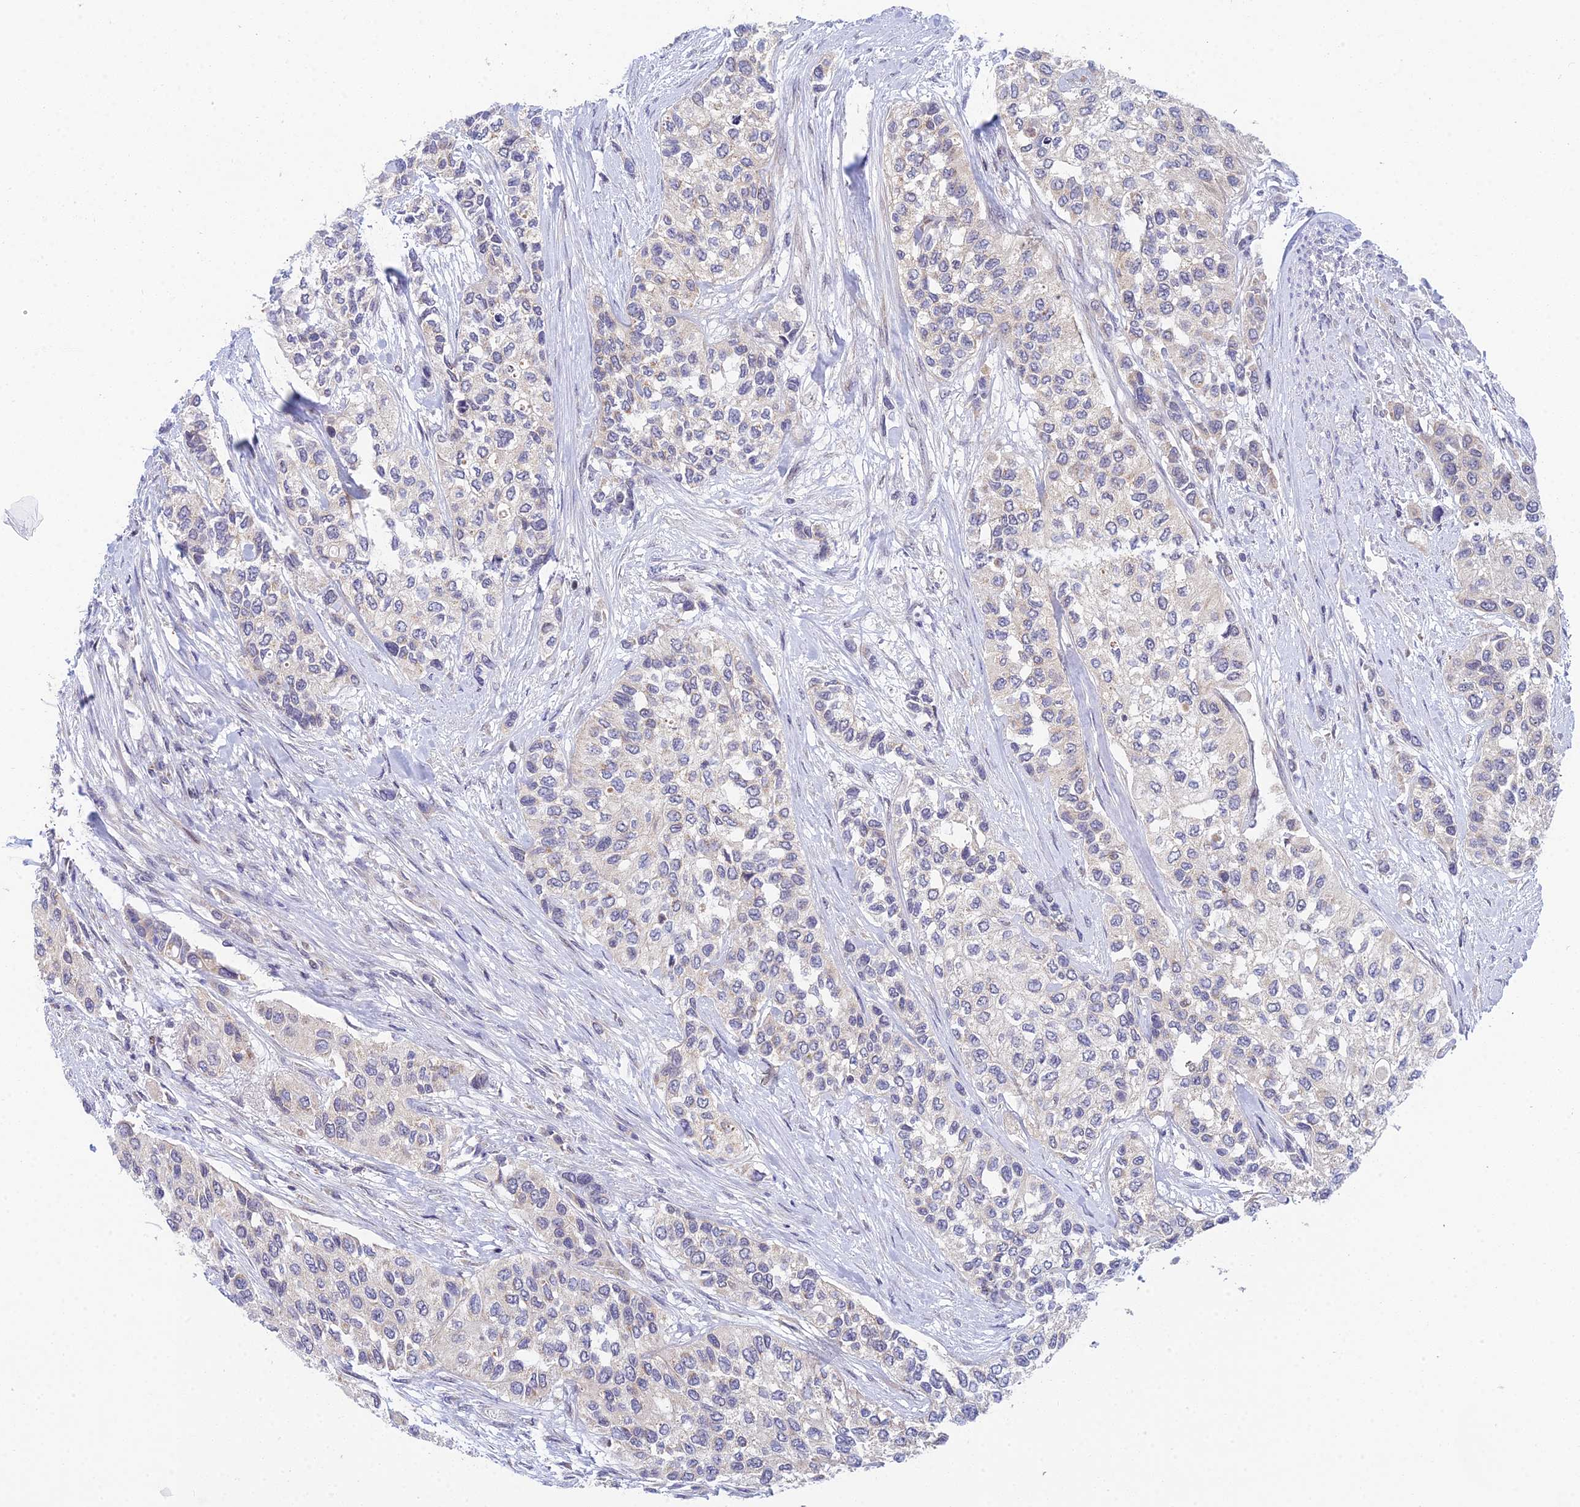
{"staining": {"intensity": "negative", "quantity": "none", "location": "none"}, "tissue": "urothelial cancer", "cell_type": "Tumor cells", "image_type": "cancer", "snomed": [{"axis": "morphology", "description": "Normal tissue, NOS"}, {"axis": "morphology", "description": "Urothelial carcinoma, High grade"}, {"axis": "topography", "description": "Vascular tissue"}, {"axis": "topography", "description": "Urinary bladder"}], "caption": "Tumor cells are negative for protein expression in human urothelial cancer.", "gene": "ELOA2", "patient": {"sex": "female", "age": 56}}